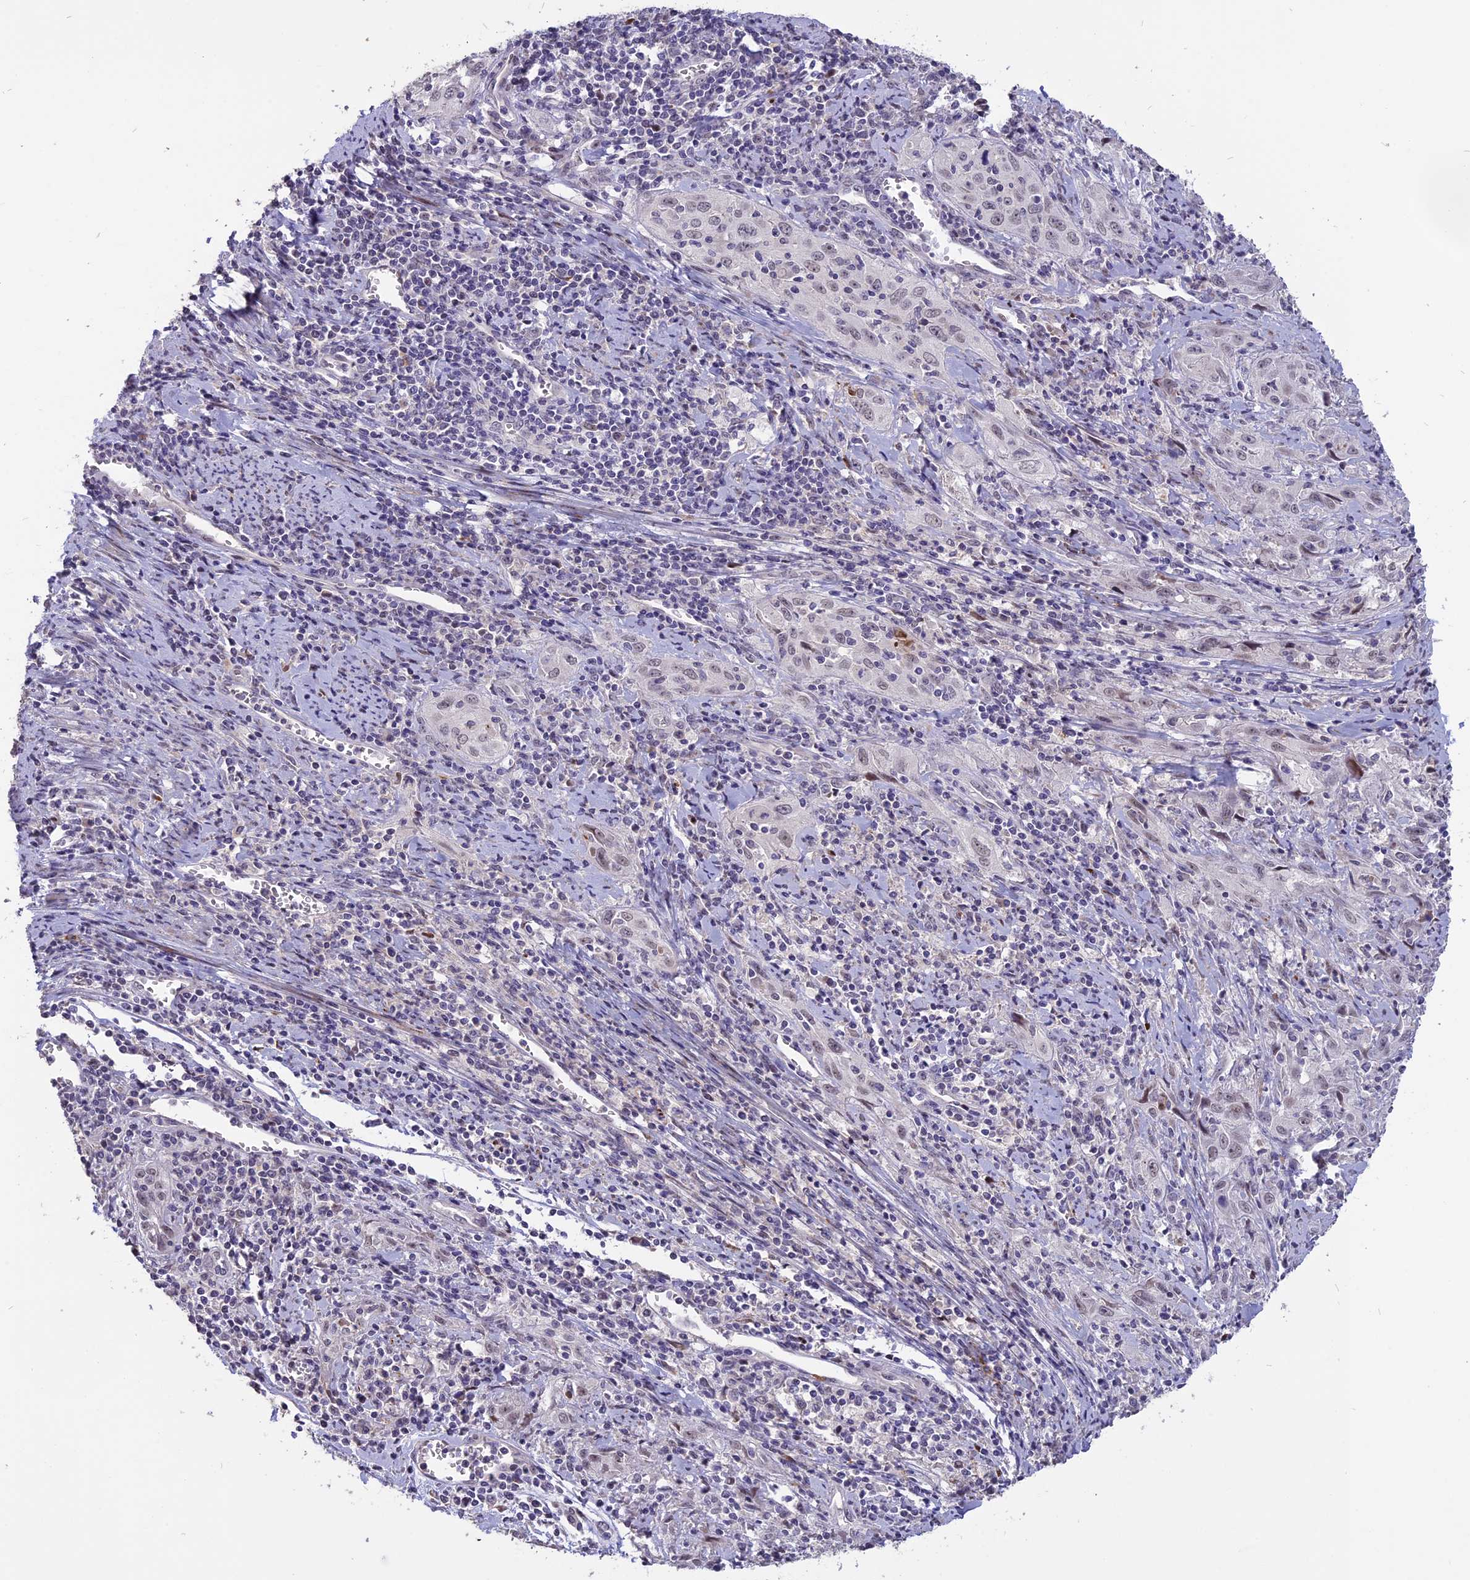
{"staining": {"intensity": "weak", "quantity": "<25%", "location": "nuclear"}, "tissue": "cervical cancer", "cell_type": "Tumor cells", "image_type": "cancer", "snomed": [{"axis": "morphology", "description": "Squamous cell carcinoma, NOS"}, {"axis": "topography", "description": "Cervix"}], "caption": "Tumor cells are negative for brown protein staining in cervical cancer (squamous cell carcinoma). Nuclei are stained in blue.", "gene": "TMEM263", "patient": {"sex": "female", "age": 57}}